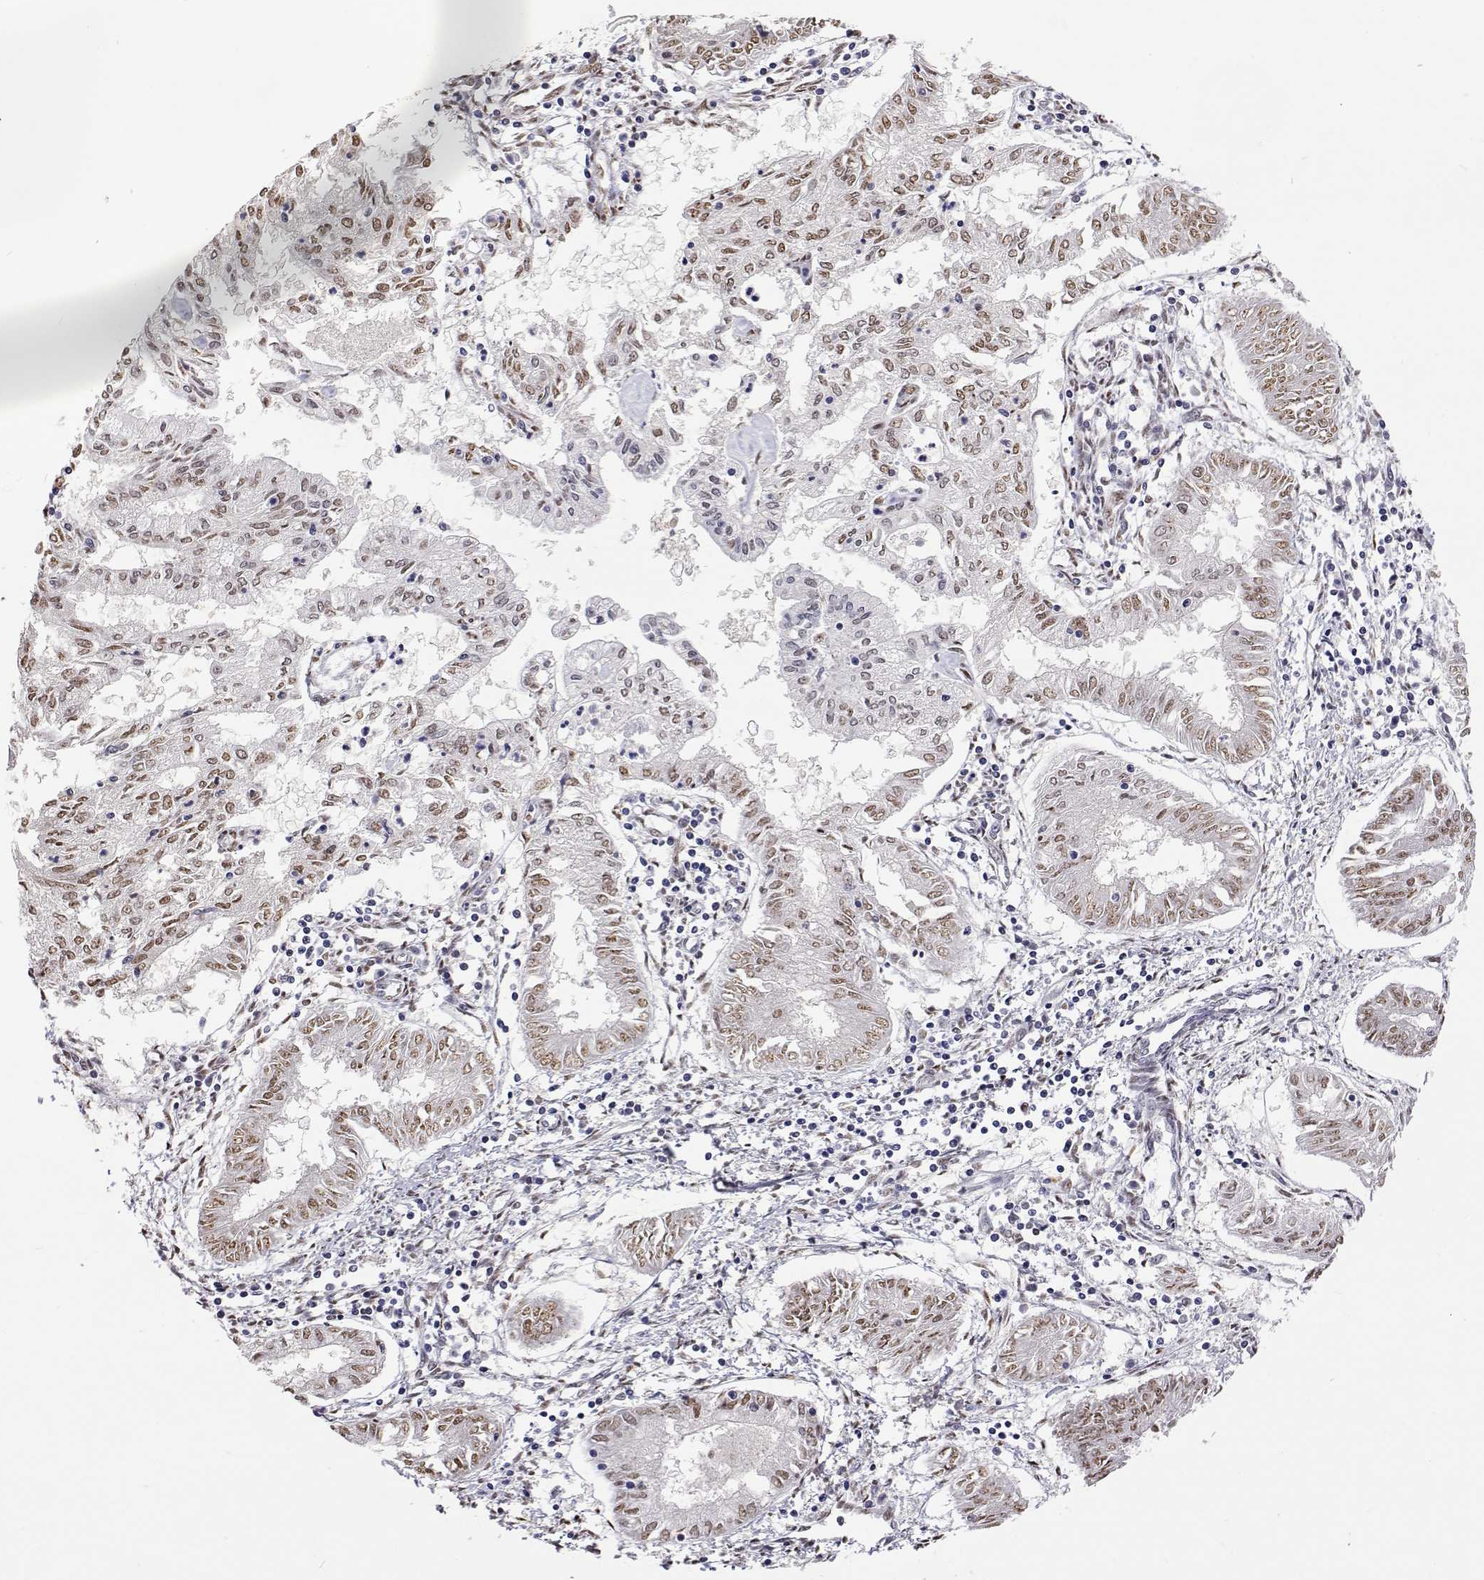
{"staining": {"intensity": "moderate", "quantity": ">75%", "location": "nuclear"}, "tissue": "endometrial cancer", "cell_type": "Tumor cells", "image_type": "cancer", "snomed": [{"axis": "morphology", "description": "Adenocarcinoma, NOS"}, {"axis": "topography", "description": "Endometrium"}], "caption": "An image of endometrial adenocarcinoma stained for a protein displays moderate nuclear brown staining in tumor cells.", "gene": "HNRNPA0", "patient": {"sex": "female", "age": 68}}